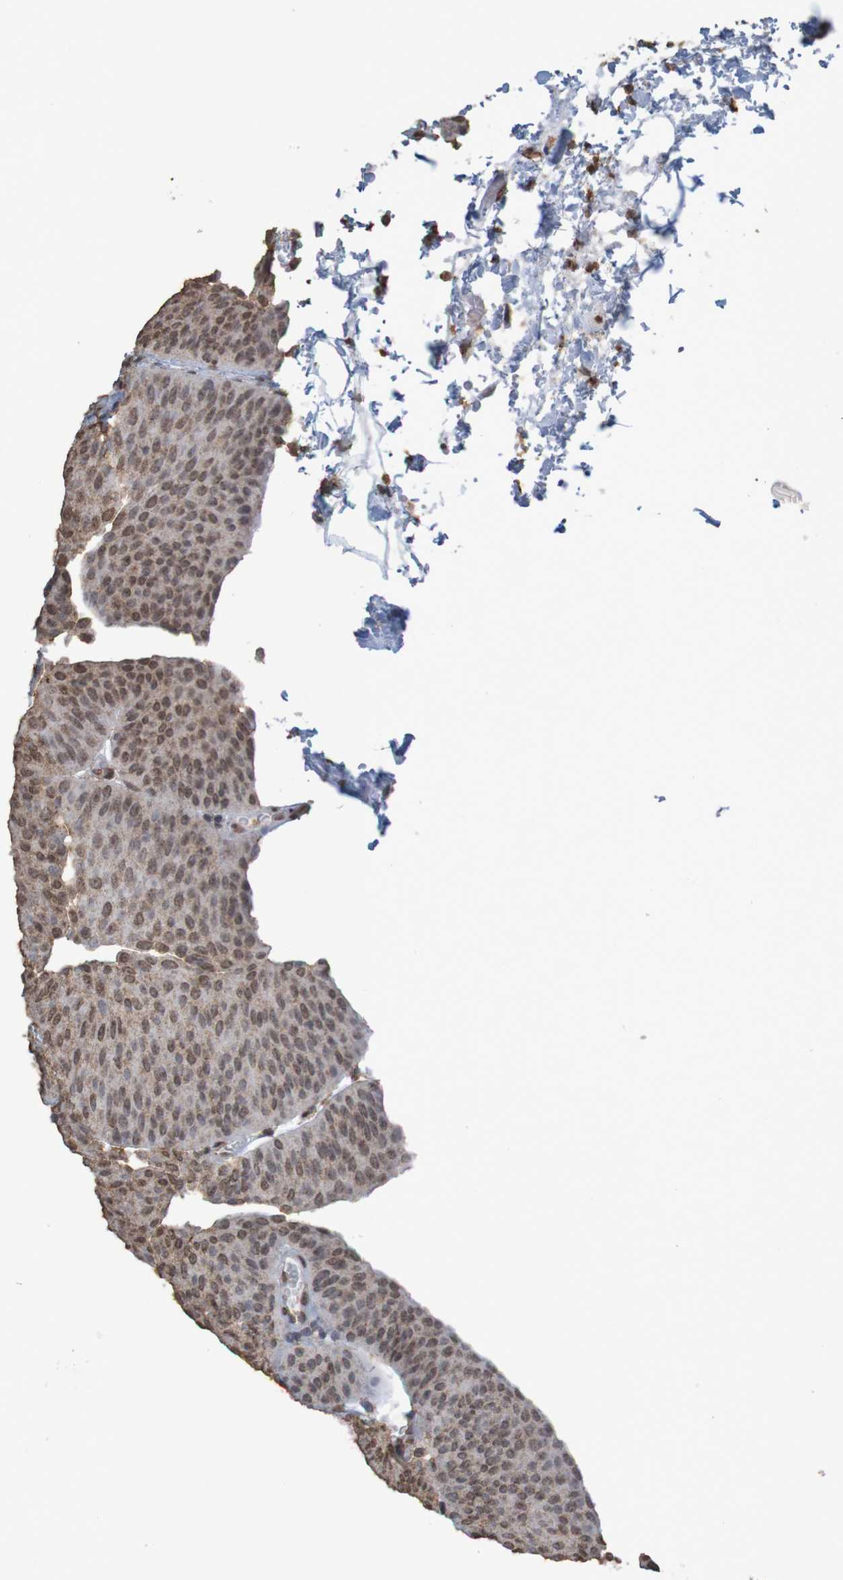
{"staining": {"intensity": "moderate", "quantity": ">75%", "location": "cytoplasmic/membranous,nuclear"}, "tissue": "urothelial cancer", "cell_type": "Tumor cells", "image_type": "cancer", "snomed": [{"axis": "morphology", "description": "Urothelial carcinoma, Low grade"}, {"axis": "topography", "description": "Urinary bladder"}], "caption": "A photomicrograph of urothelial cancer stained for a protein reveals moderate cytoplasmic/membranous and nuclear brown staining in tumor cells. (DAB IHC with brightfield microscopy, high magnification).", "gene": "GFI1", "patient": {"sex": "female", "age": 60}}